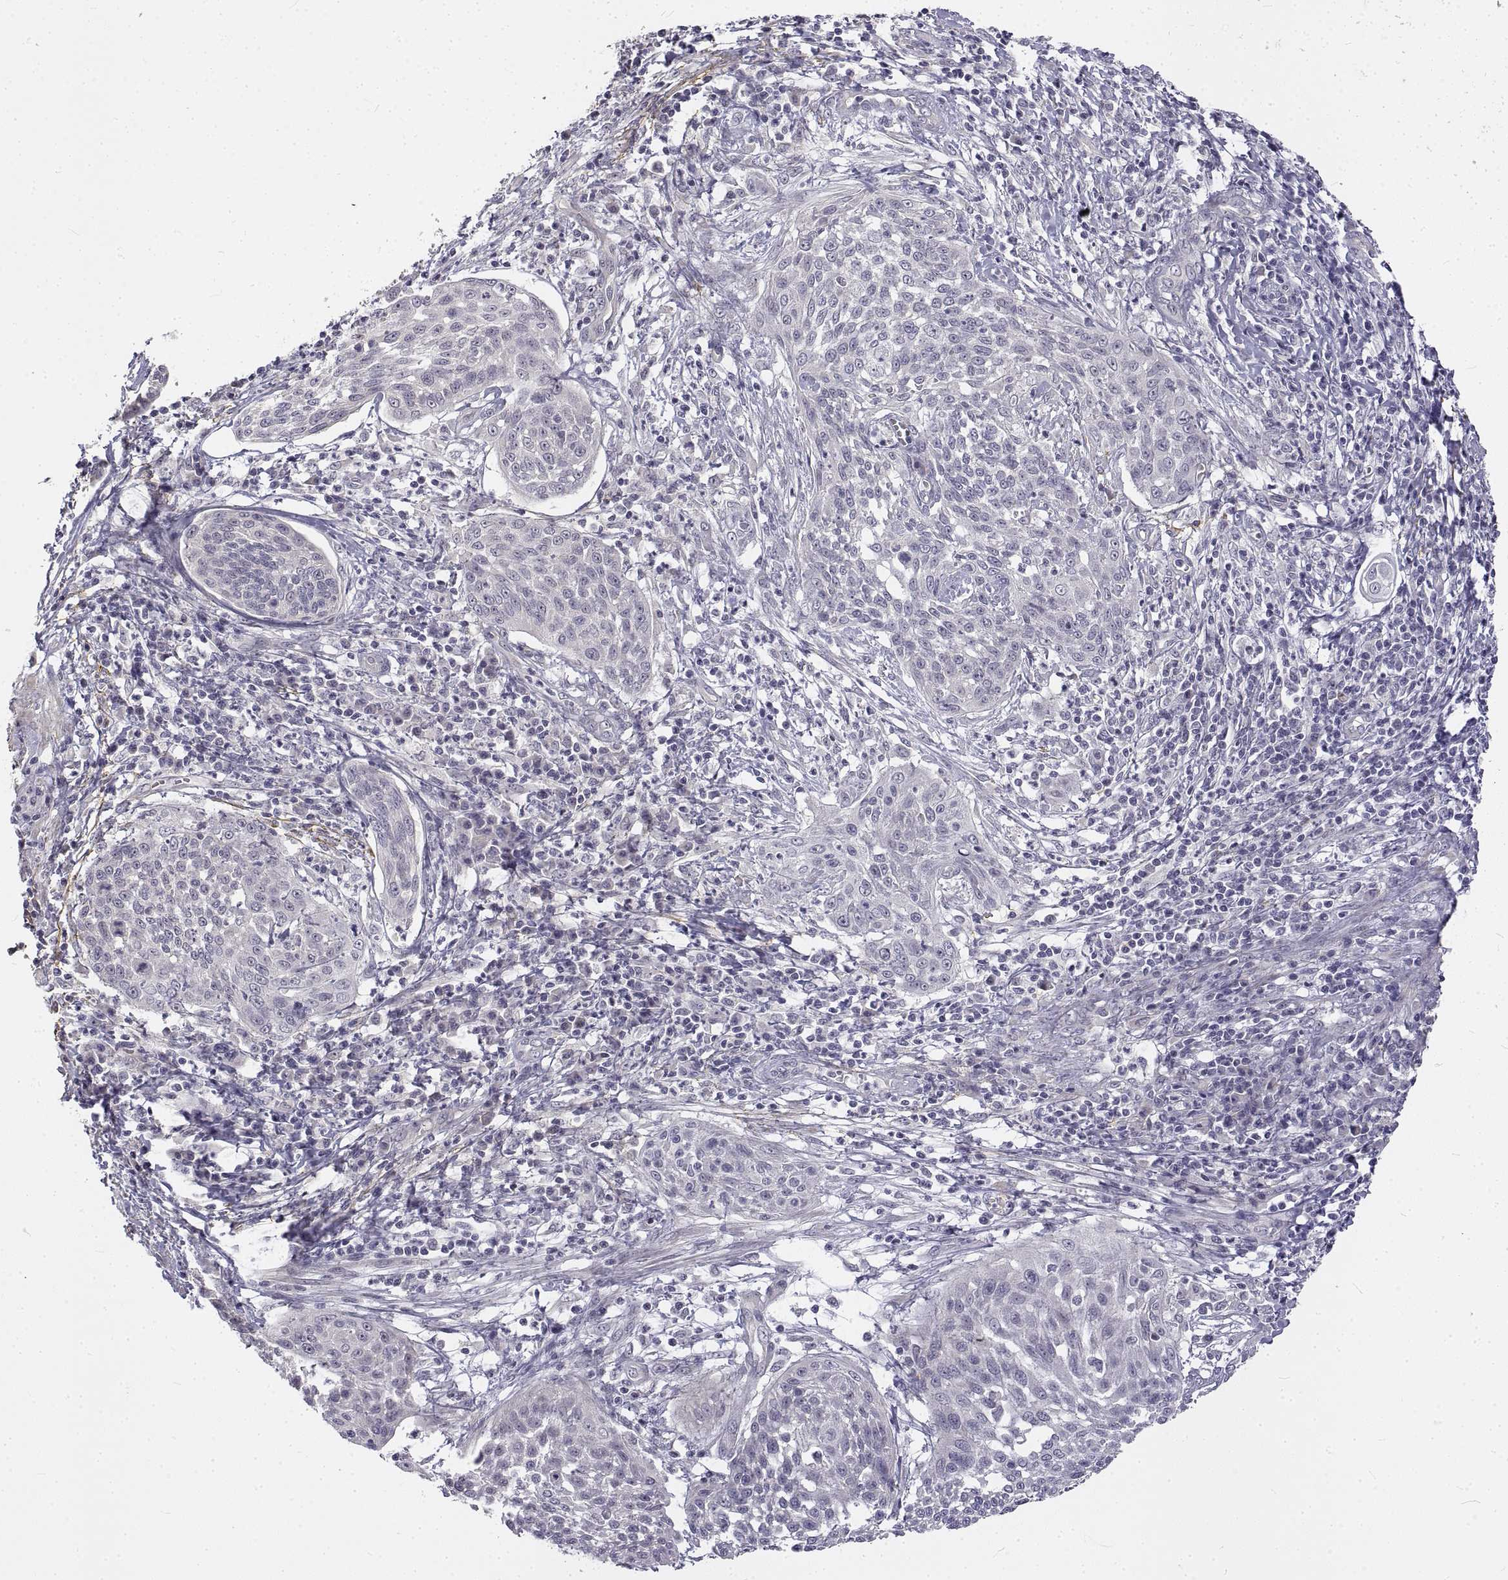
{"staining": {"intensity": "negative", "quantity": "none", "location": "none"}, "tissue": "cervical cancer", "cell_type": "Tumor cells", "image_type": "cancer", "snomed": [{"axis": "morphology", "description": "Squamous cell carcinoma, NOS"}, {"axis": "topography", "description": "Cervix"}], "caption": "Immunohistochemistry of cervical cancer exhibits no expression in tumor cells.", "gene": "ANO2", "patient": {"sex": "female", "age": 34}}